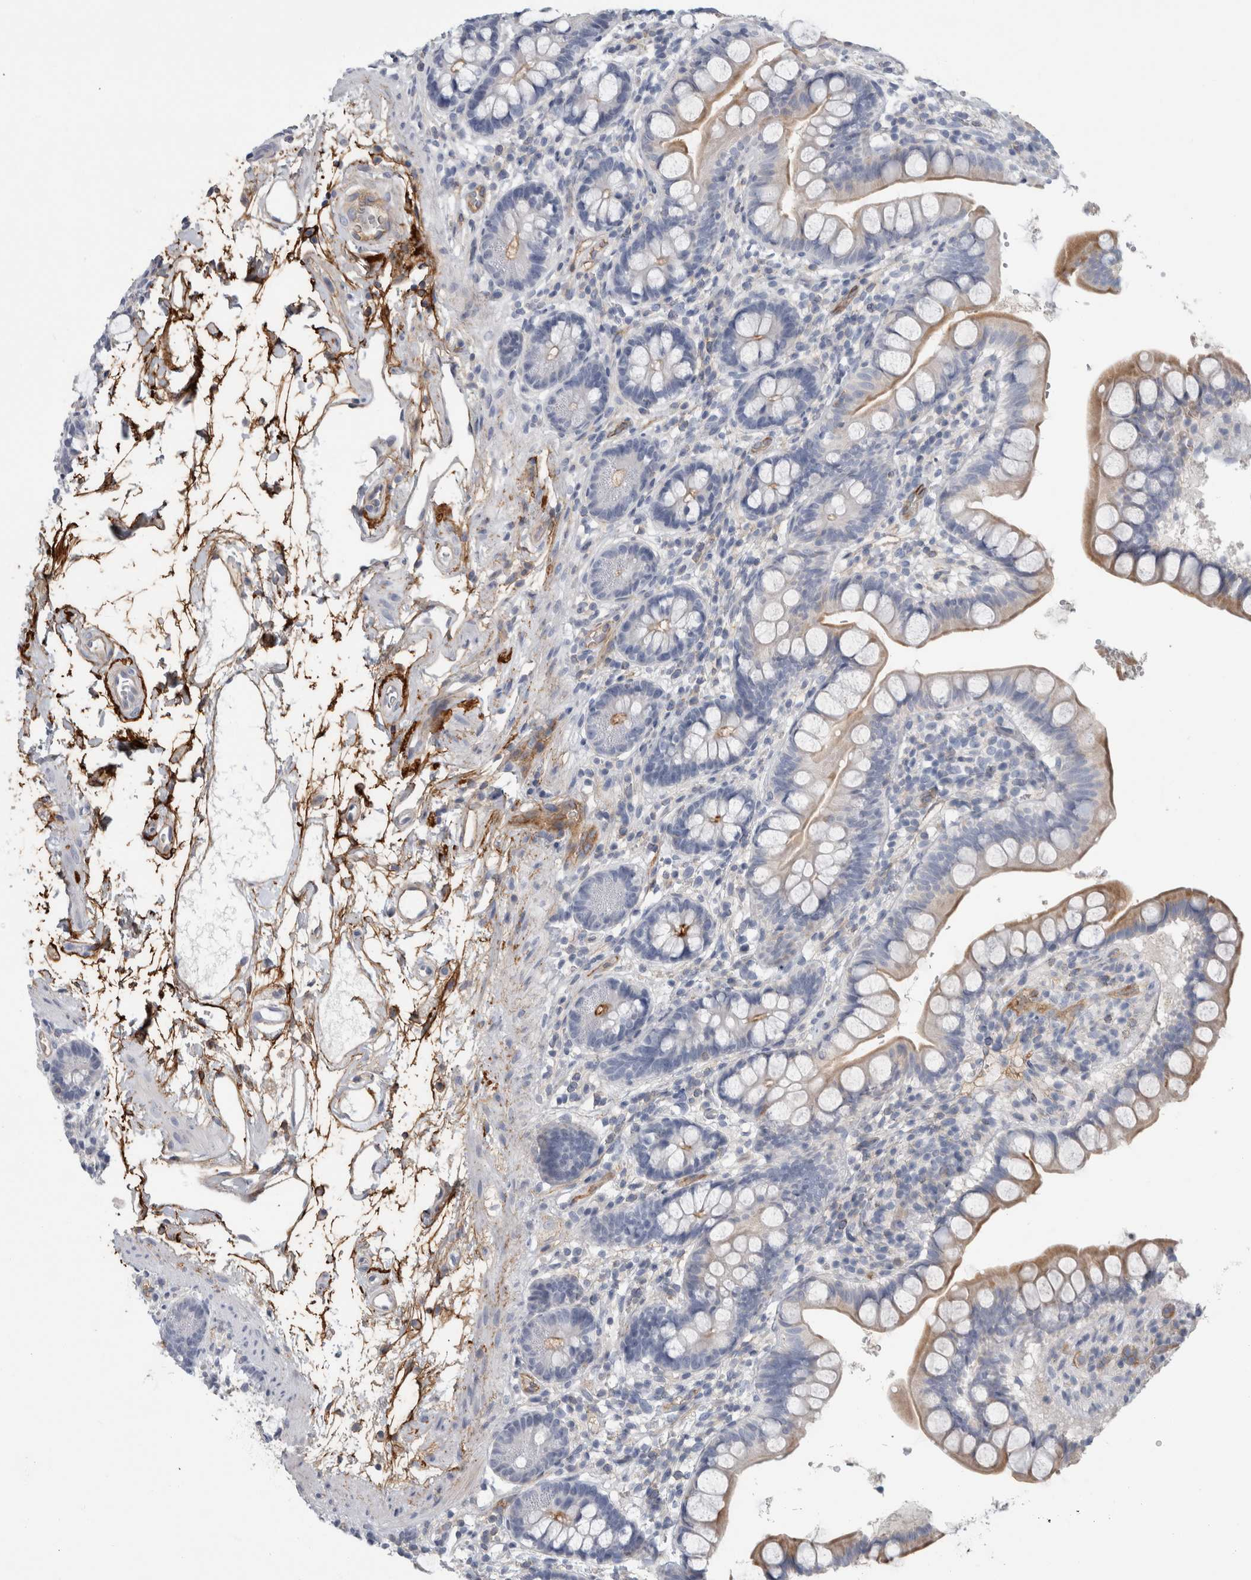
{"staining": {"intensity": "weak", "quantity": "<25%", "location": "cytoplasmic/membranous"}, "tissue": "small intestine", "cell_type": "Glandular cells", "image_type": "normal", "snomed": [{"axis": "morphology", "description": "Normal tissue, NOS"}, {"axis": "topography", "description": "Small intestine"}], "caption": "High power microscopy micrograph of an IHC histopathology image of benign small intestine, revealing no significant expression in glandular cells.", "gene": "CD55", "patient": {"sex": "female", "age": 84}}